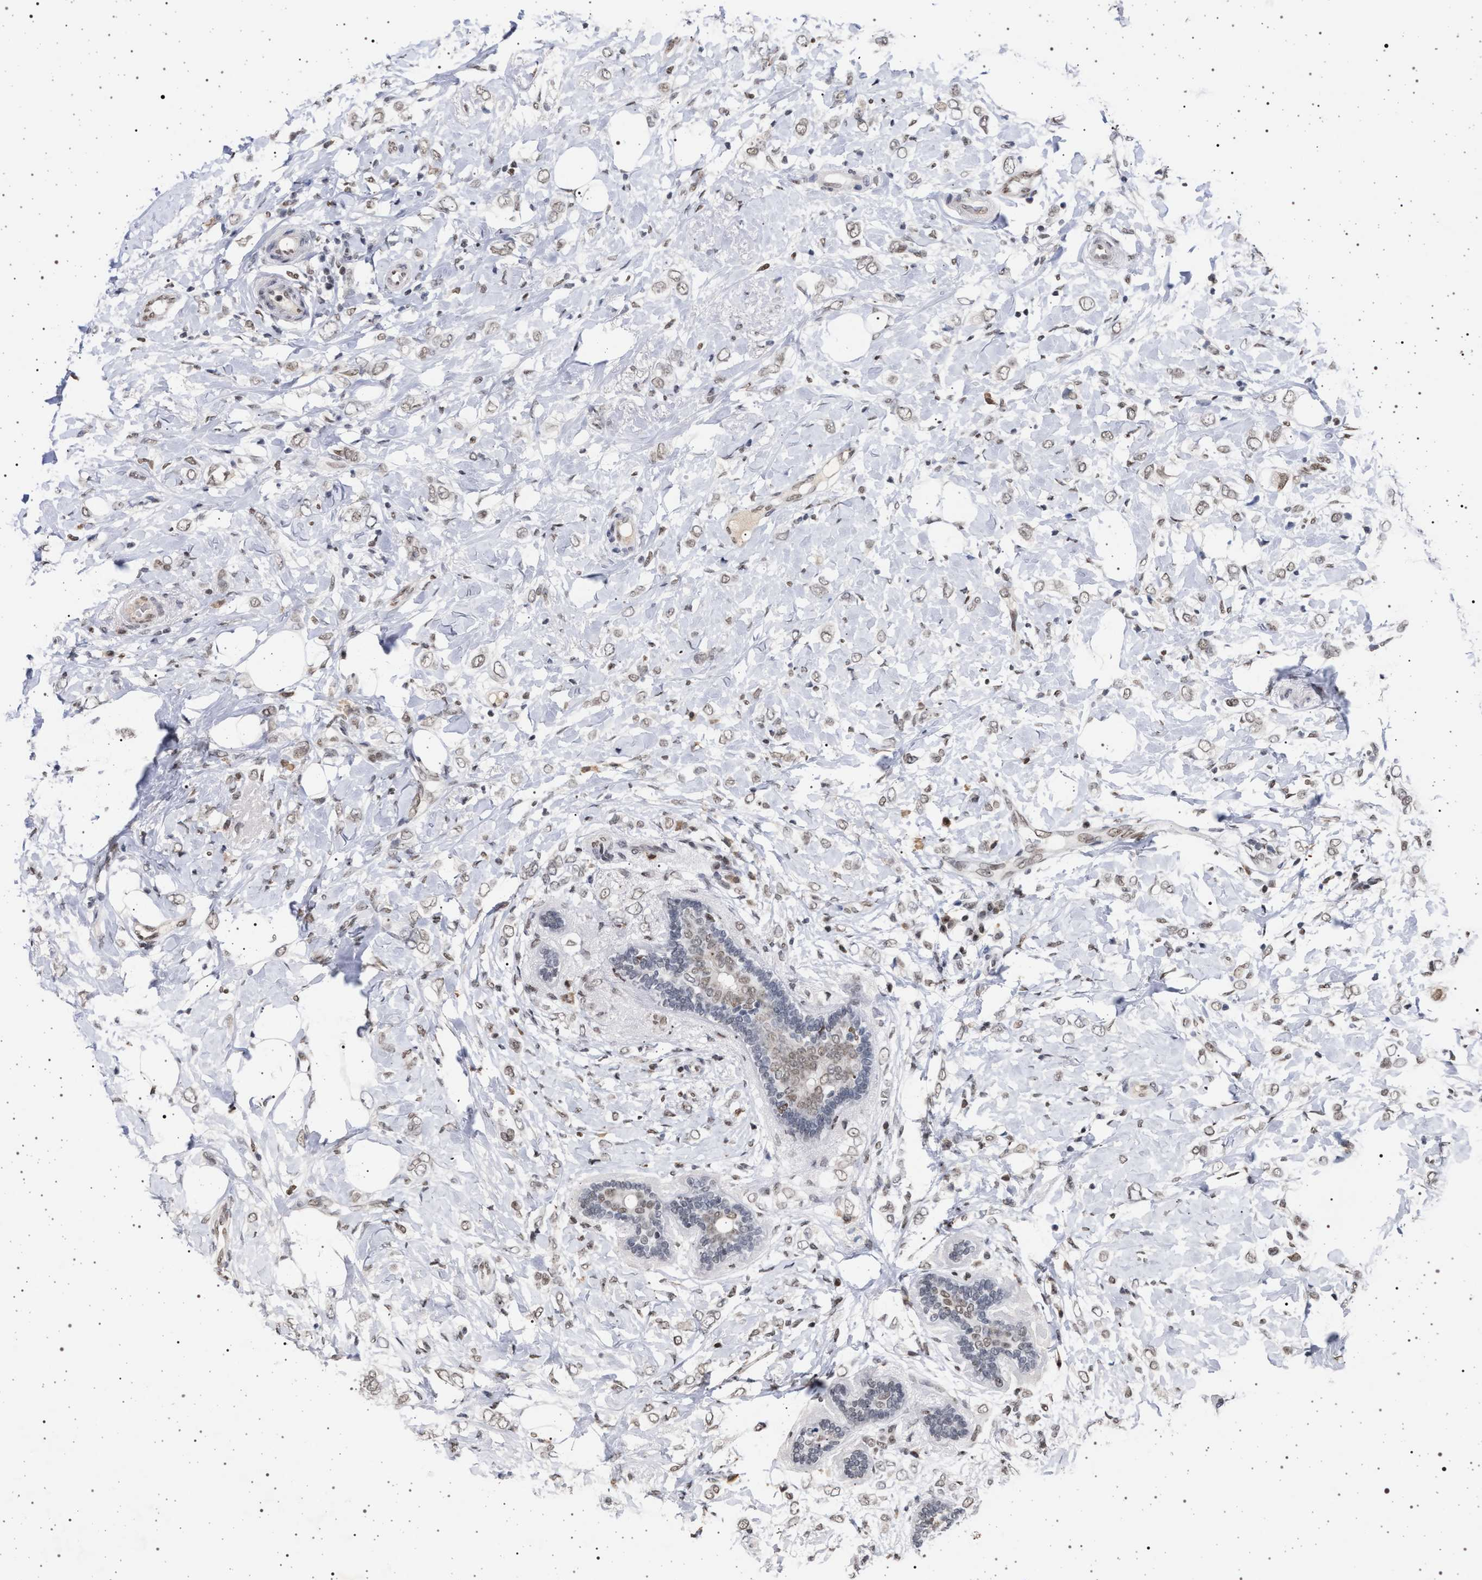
{"staining": {"intensity": "weak", "quantity": ">75%", "location": "nuclear"}, "tissue": "breast cancer", "cell_type": "Tumor cells", "image_type": "cancer", "snomed": [{"axis": "morphology", "description": "Normal tissue, NOS"}, {"axis": "morphology", "description": "Lobular carcinoma"}, {"axis": "topography", "description": "Breast"}], "caption": "Breast cancer stained with a brown dye exhibits weak nuclear positive positivity in about >75% of tumor cells.", "gene": "PHF12", "patient": {"sex": "female", "age": 47}}